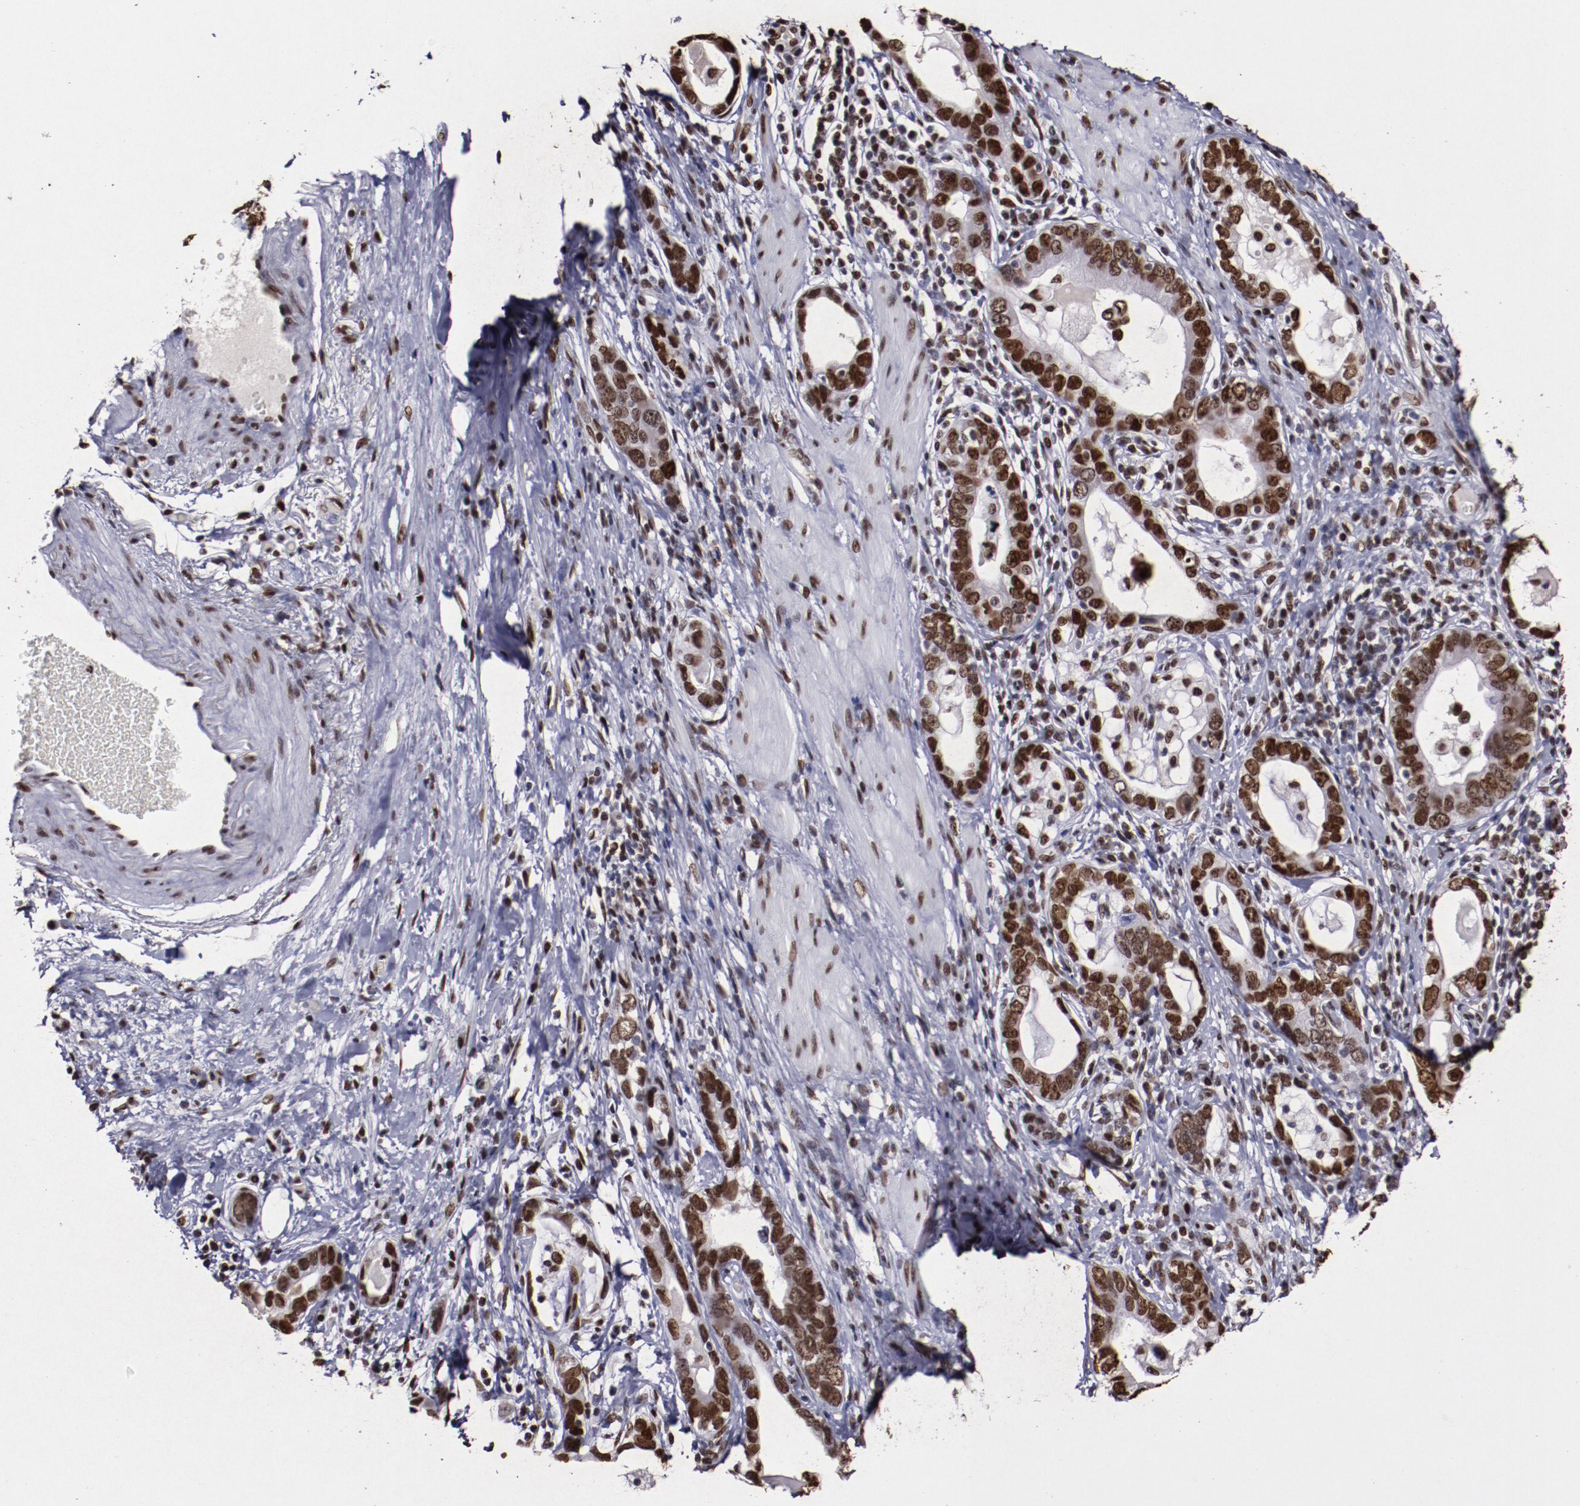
{"staining": {"intensity": "strong", "quantity": ">75%", "location": "nuclear"}, "tissue": "stomach cancer", "cell_type": "Tumor cells", "image_type": "cancer", "snomed": [{"axis": "morphology", "description": "Adenocarcinoma, NOS"}, {"axis": "topography", "description": "Stomach, lower"}], "caption": "The histopathology image reveals a brown stain indicating the presence of a protein in the nuclear of tumor cells in stomach cancer.", "gene": "APEX1", "patient": {"sex": "female", "age": 93}}